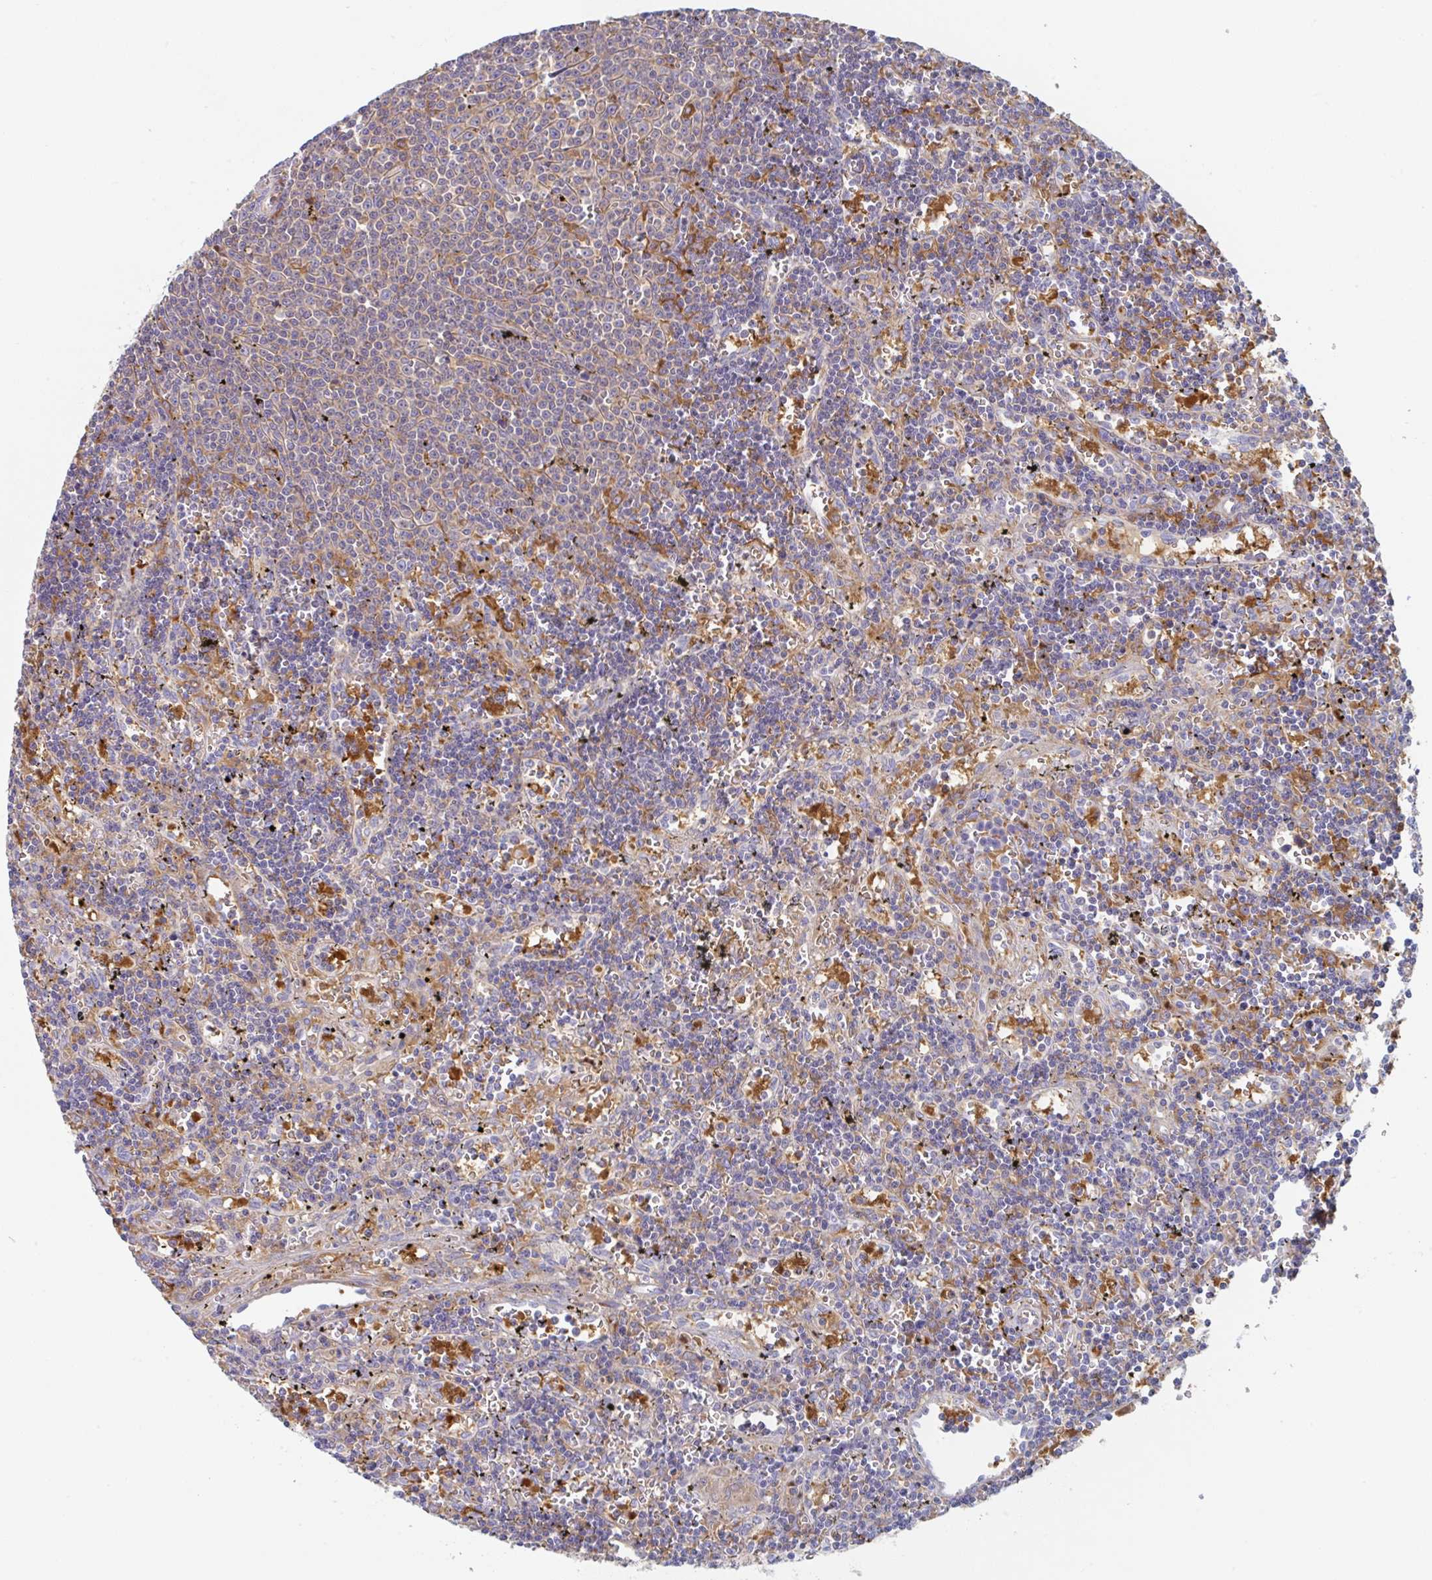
{"staining": {"intensity": "negative", "quantity": "none", "location": "none"}, "tissue": "lymphoma", "cell_type": "Tumor cells", "image_type": "cancer", "snomed": [{"axis": "morphology", "description": "Malignant lymphoma, non-Hodgkin's type, Low grade"}, {"axis": "topography", "description": "Spleen"}], "caption": "An immunohistochemistry (IHC) histopathology image of lymphoma is shown. There is no staining in tumor cells of lymphoma.", "gene": "AMPD2", "patient": {"sex": "male", "age": 60}}